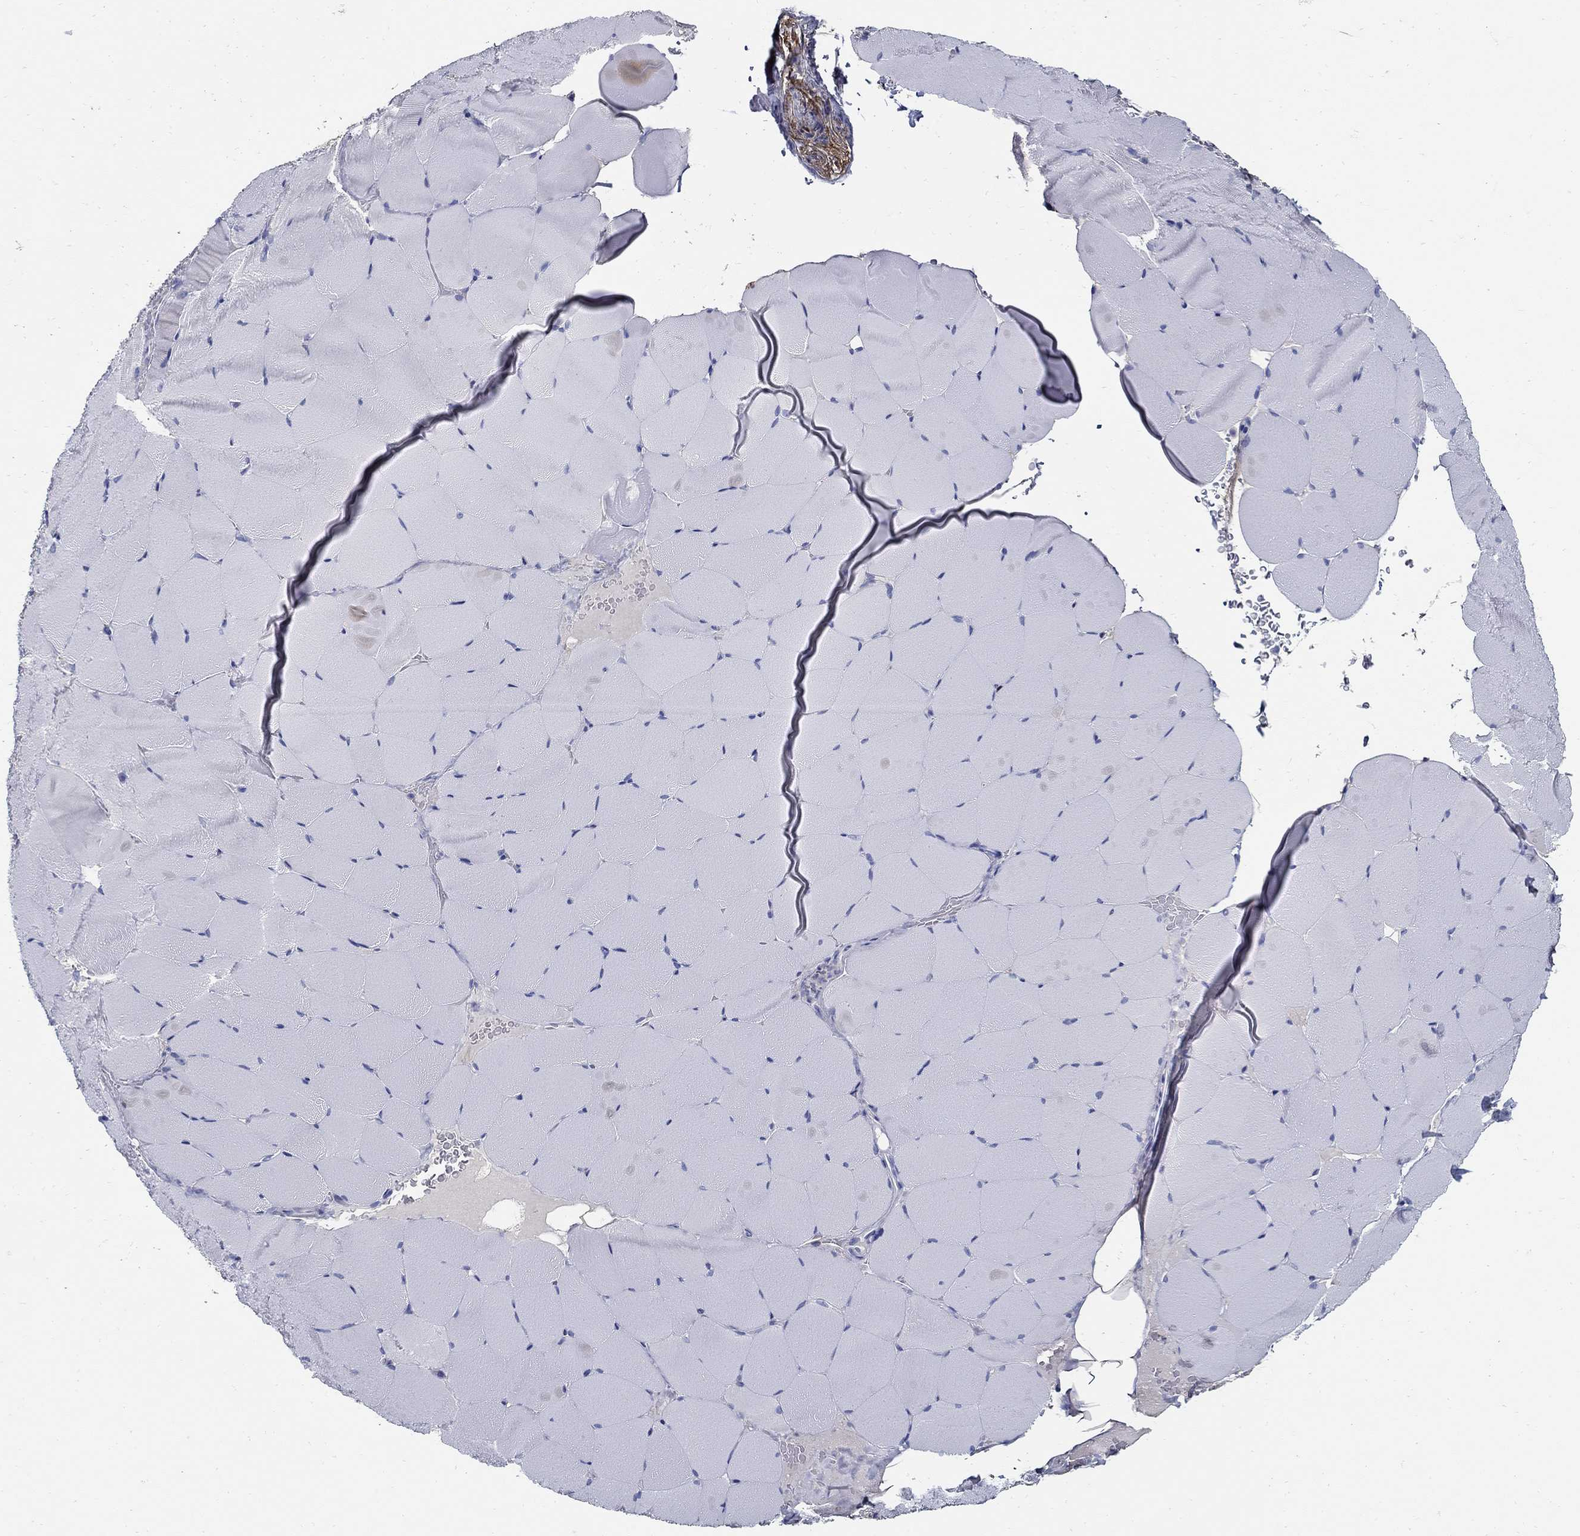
{"staining": {"intensity": "negative", "quantity": "none", "location": "none"}, "tissue": "skeletal muscle", "cell_type": "Myocytes", "image_type": "normal", "snomed": [{"axis": "morphology", "description": "Normal tissue, NOS"}, {"axis": "topography", "description": "Skeletal muscle"}], "caption": "Immunohistochemistry of unremarkable human skeletal muscle demonstrates no expression in myocytes. The staining is performed using DAB brown chromogen with nuclei counter-stained in using hematoxylin.", "gene": "TGFBI", "patient": {"sex": "female", "age": 37}}